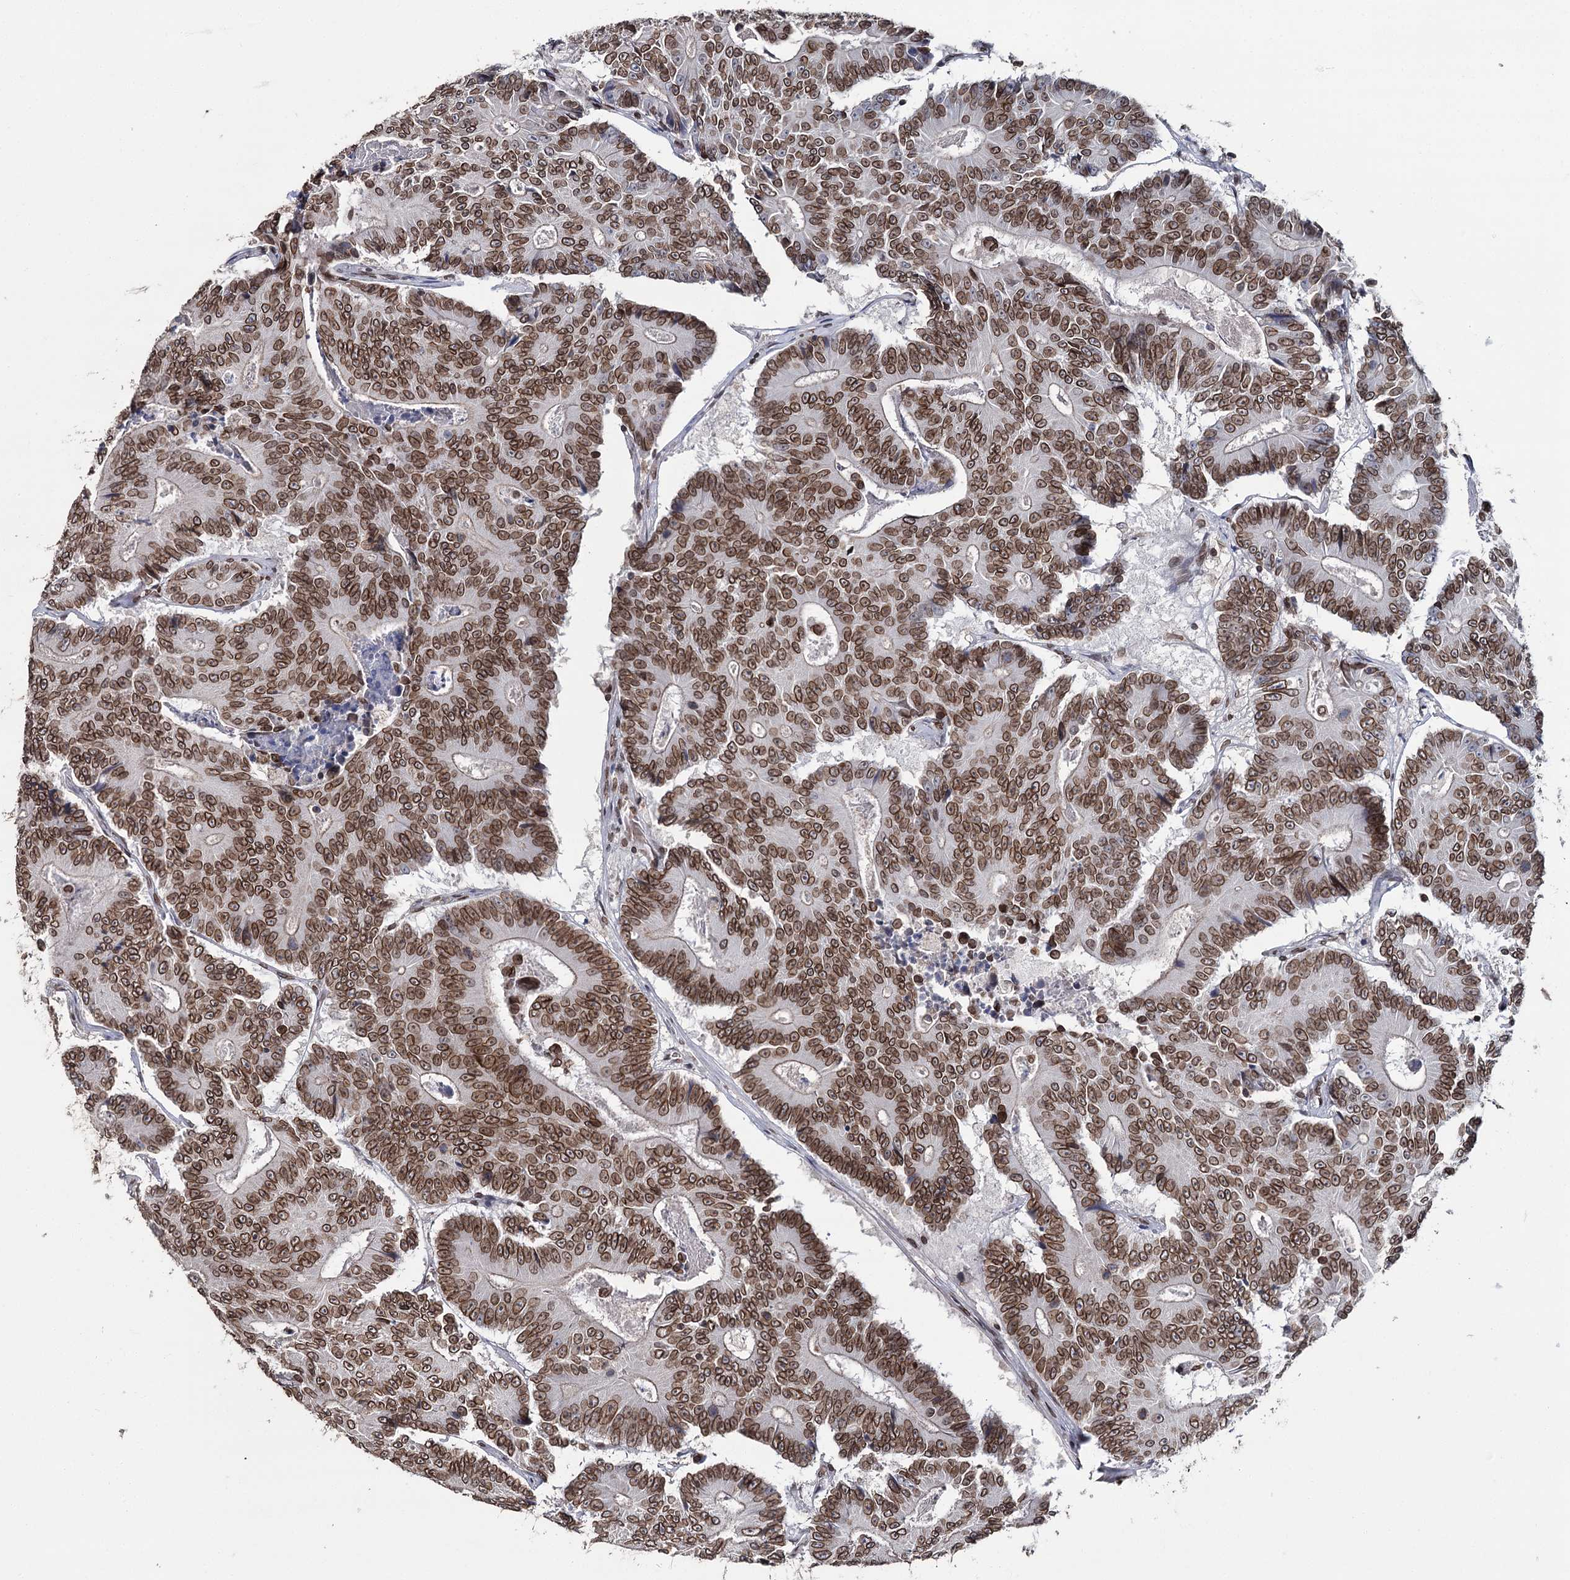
{"staining": {"intensity": "strong", "quantity": ">75%", "location": "cytoplasmic/membranous,nuclear"}, "tissue": "colorectal cancer", "cell_type": "Tumor cells", "image_type": "cancer", "snomed": [{"axis": "morphology", "description": "Adenocarcinoma, NOS"}, {"axis": "topography", "description": "Colon"}], "caption": "Immunohistochemistry (IHC) of human colorectal adenocarcinoma reveals high levels of strong cytoplasmic/membranous and nuclear positivity in approximately >75% of tumor cells.", "gene": "KIAA0930", "patient": {"sex": "male", "age": 83}}